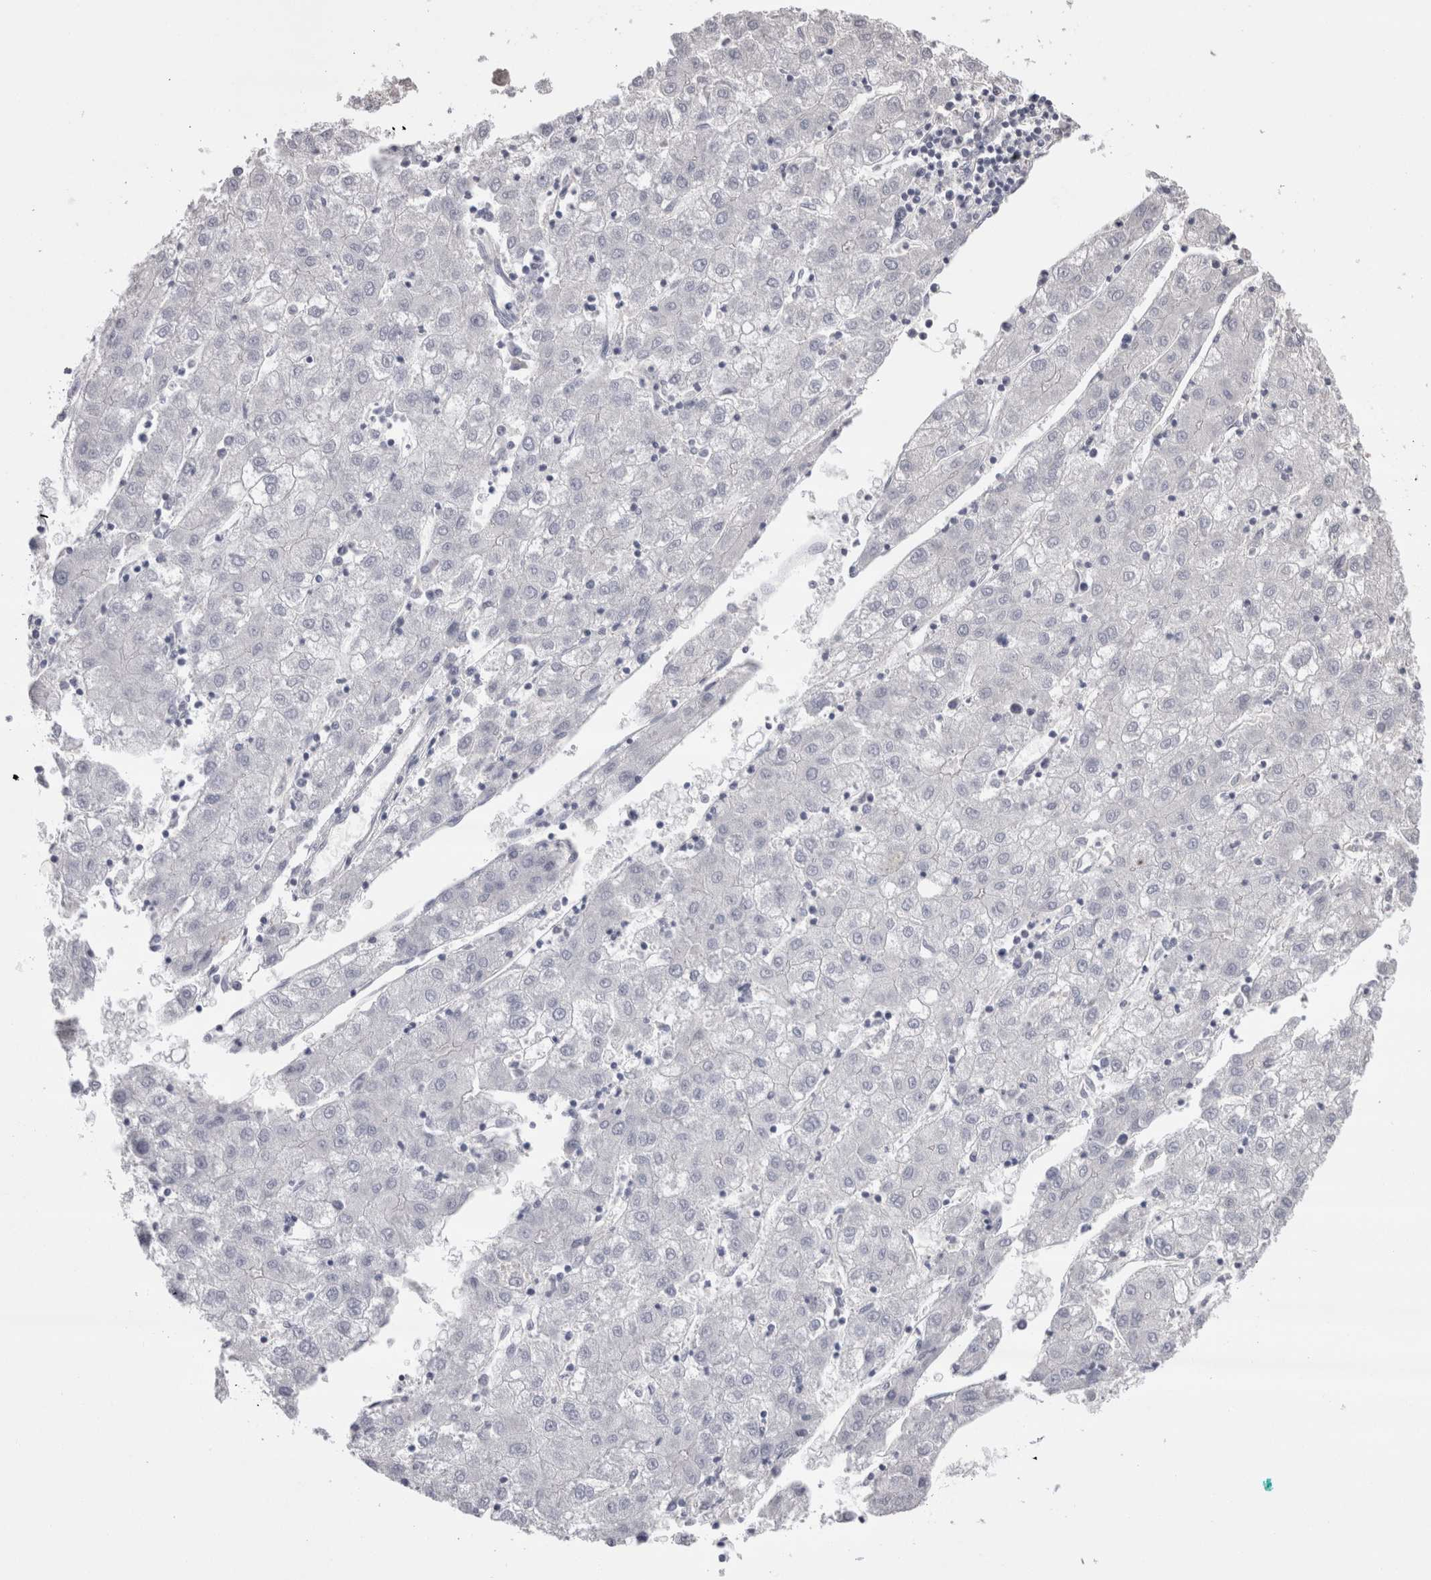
{"staining": {"intensity": "negative", "quantity": "none", "location": "none"}, "tissue": "liver cancer", "cell_type": "Tumor cells", "image_type": "cancer", "snomed": [{"axis": "morphology", "description": "Carcinoma, Hepatocellular, NOS"}, {"axis": "topography", "description": "Liver"}], "caption": "Tumor cells show no significant expression in hepatocellular carcinoma (liver).", "gene": "REG1A", "patient": {"sex": "male", "age": 72}}